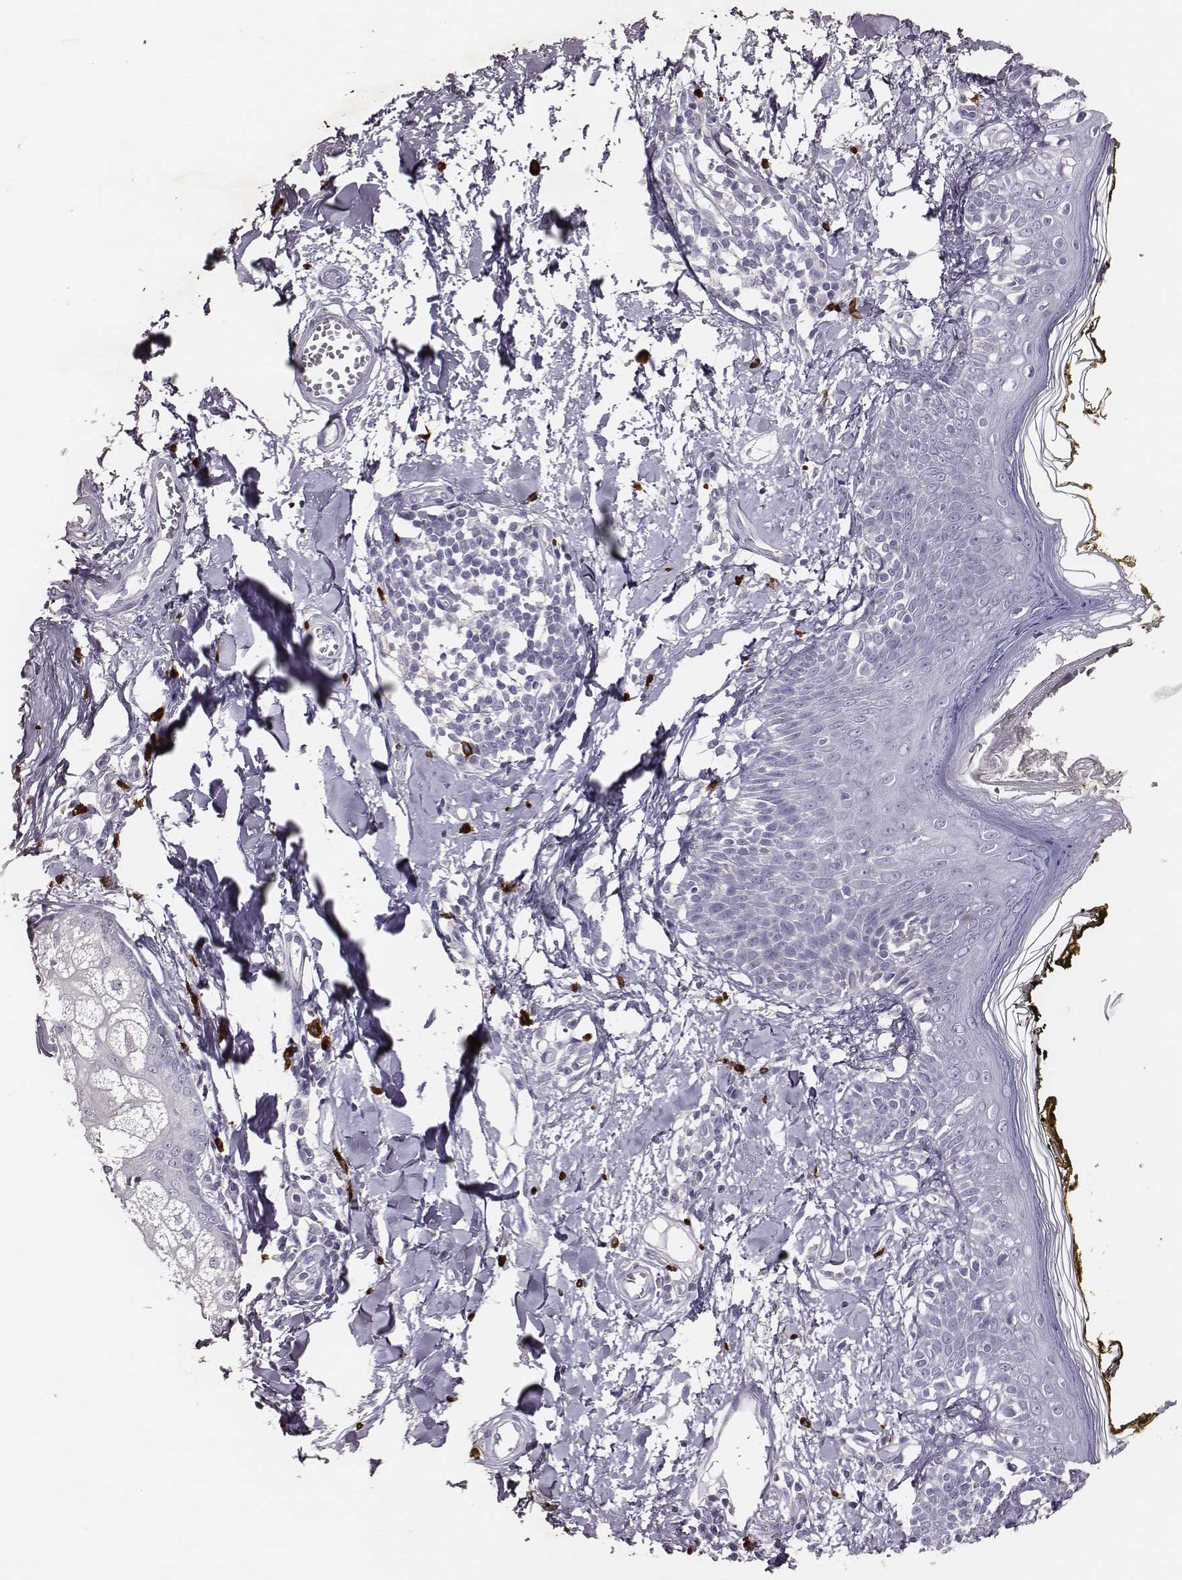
{"staining": {"intensity": "negative", "quantity": "none", "location": "none"}, "tissue": "skin", "cell_type": "Fibroblasts", "image_type": "normal", "snomed": [{"axis": "morphology", "description": "Normal tissue, NOS"}, {"axis": "topography", "description": "Skin"}], "caption": "An image of skin stained for a protein shows no brown staining in fibroblasts.", "gene": "P2RY10", "patient": {"sex": "male", "age": 76}}